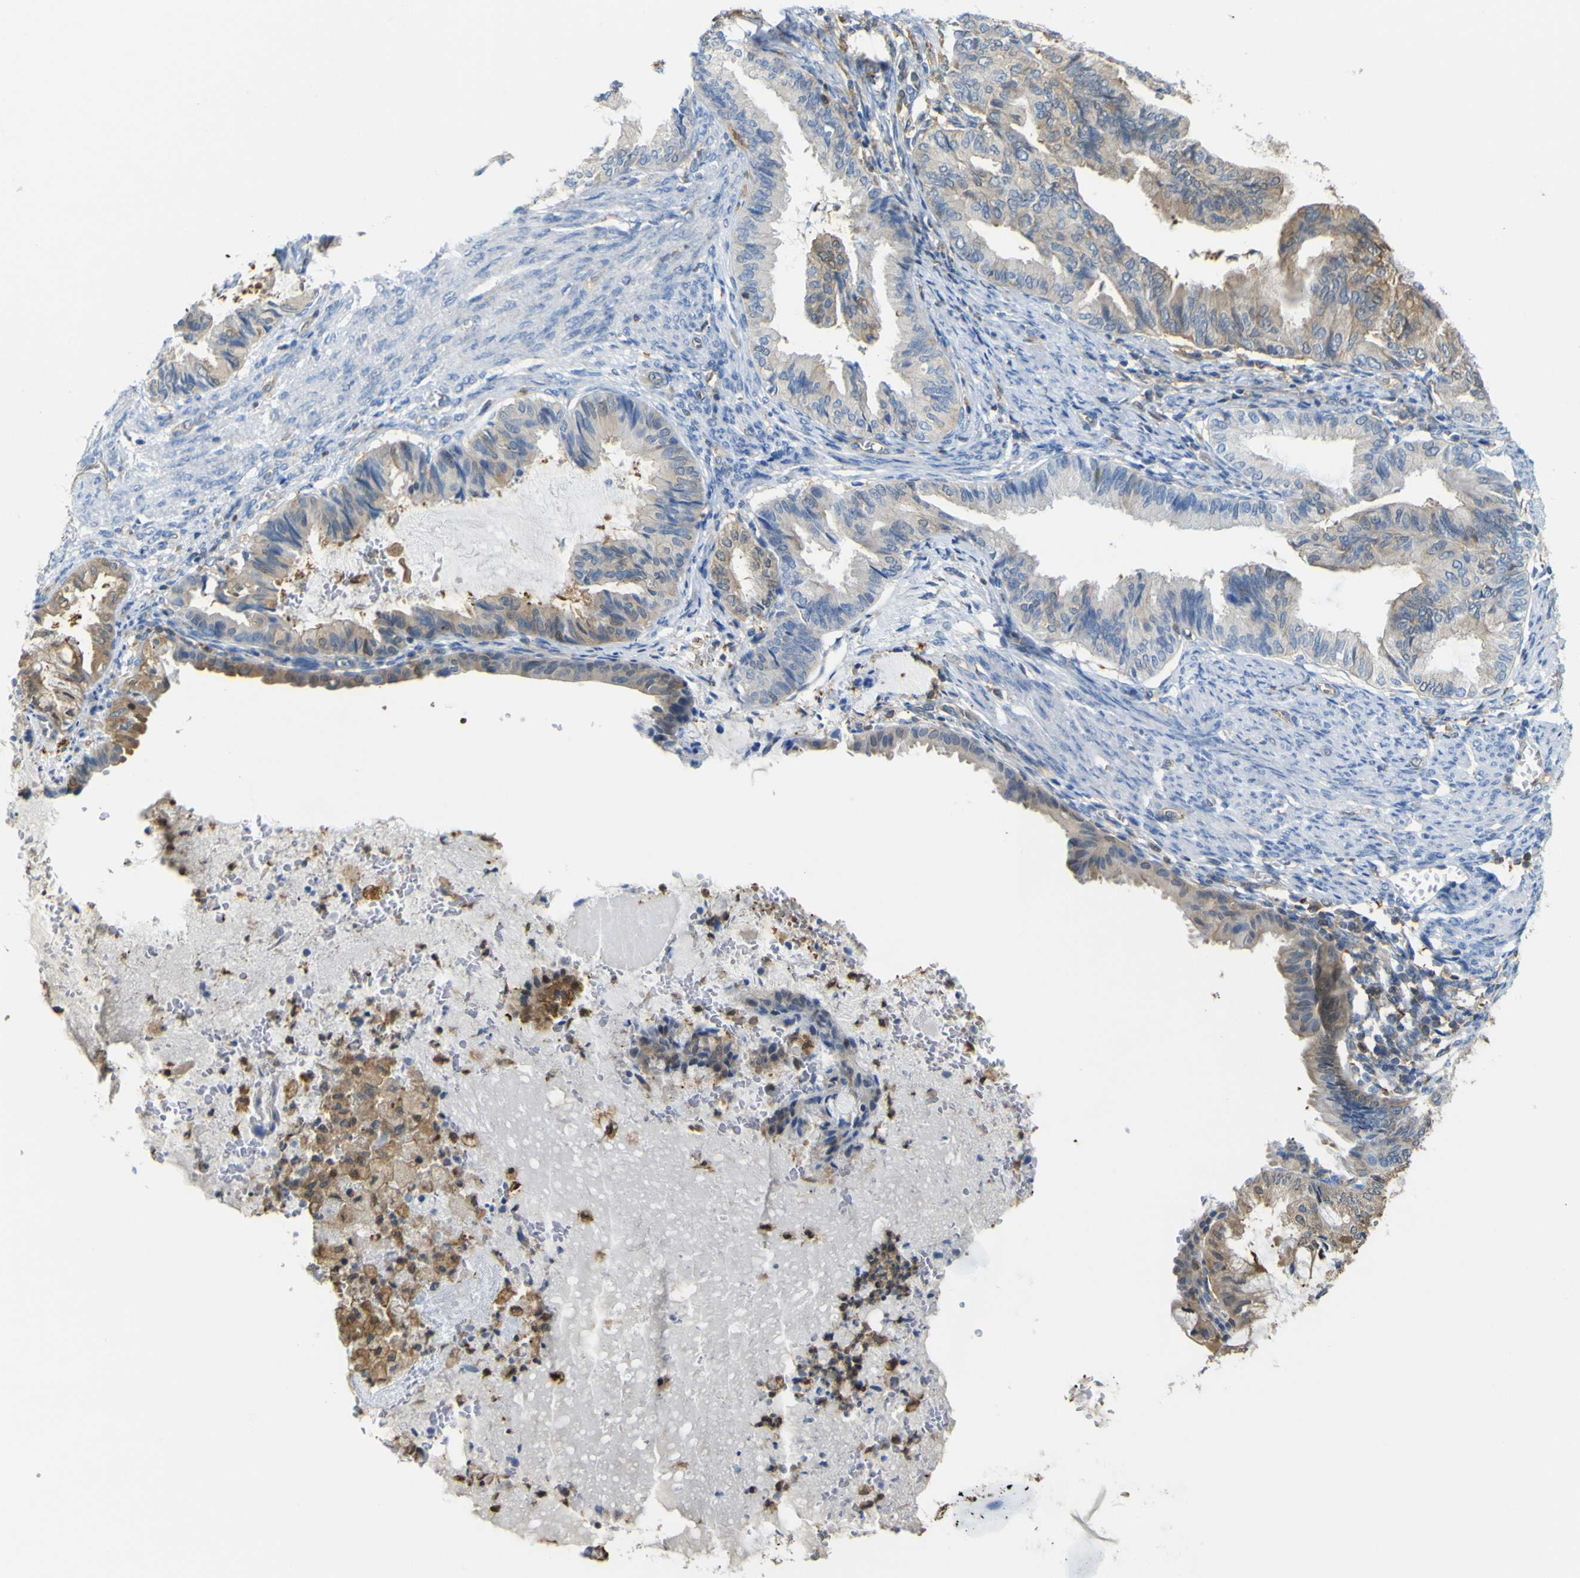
{"staining": {"intensity": "moderate", "quantity": ">75%", "location": "cytoplasmic/membranous"}, "tissue": "endometrial cancer", "cell_type": "Tumor cells", "image_type": "cancer", "snomed": [{"axis": "morphology", "description": "Adenocarcinoma, NOS"}, {"axis": "topography", "description": "Endometrium"}], "caption": "Endometrial cancer (adenocarcinoma) tissue demonstrates moderate cytoplasmic/membranous positivity in about >75% of tumor cells, visualized by immunohistochemistry. The staining is performed using DAB (3,3'-diaminobenzidine) brown chromogen to label protein expression. The nuclei are counter-stained blue using hematoxylin.", "gene": "ABHD3", "patient": {"sex": "female", "age": 86}}